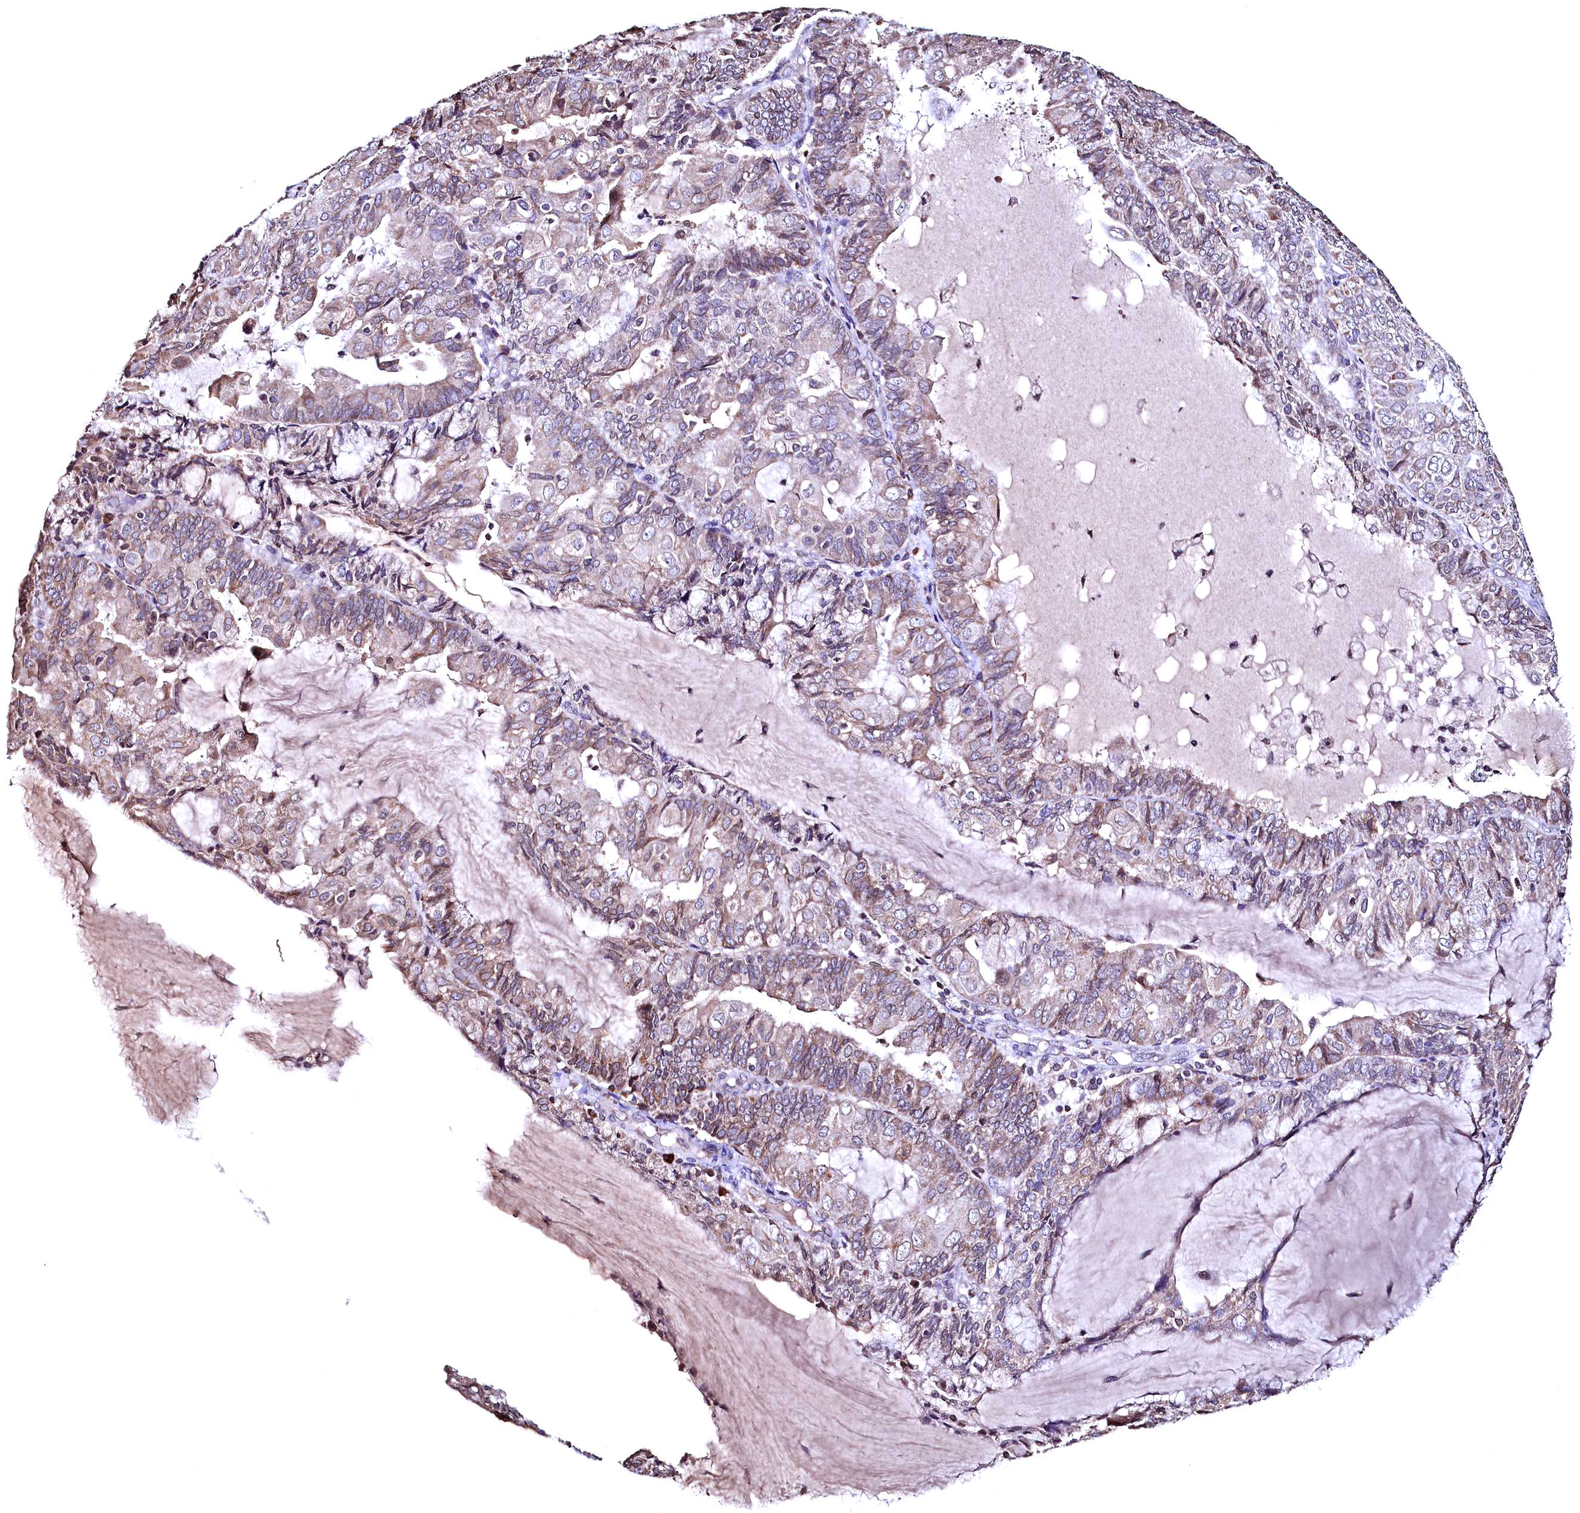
{"staining": {"intensity": "weak", "quantity": ">75%", "location": "cytoplasmic/membranous"}, "tissue": "endometrial cancer", "cell_type": "Tumor cells", "image_type": "cancer", "snomed": [{"axis": "morphology", "description": "Adenocarcinoma, NOS"}, {"axis": "topography", "description": "Endometrium"}], "caption": "Immunohistochemistry (IHC) histopathology image of neoplastic tissue: endometrial cancer stained using immunohistochemistry demonstrates low levels of weak protein expression localized specifically in the cytoplasmic/membranous of tumor cells, appearing as a cytoplasmic/membranous brown color.", "gene": "HAND1", "patient": {"sex": "female", "age": 81}}